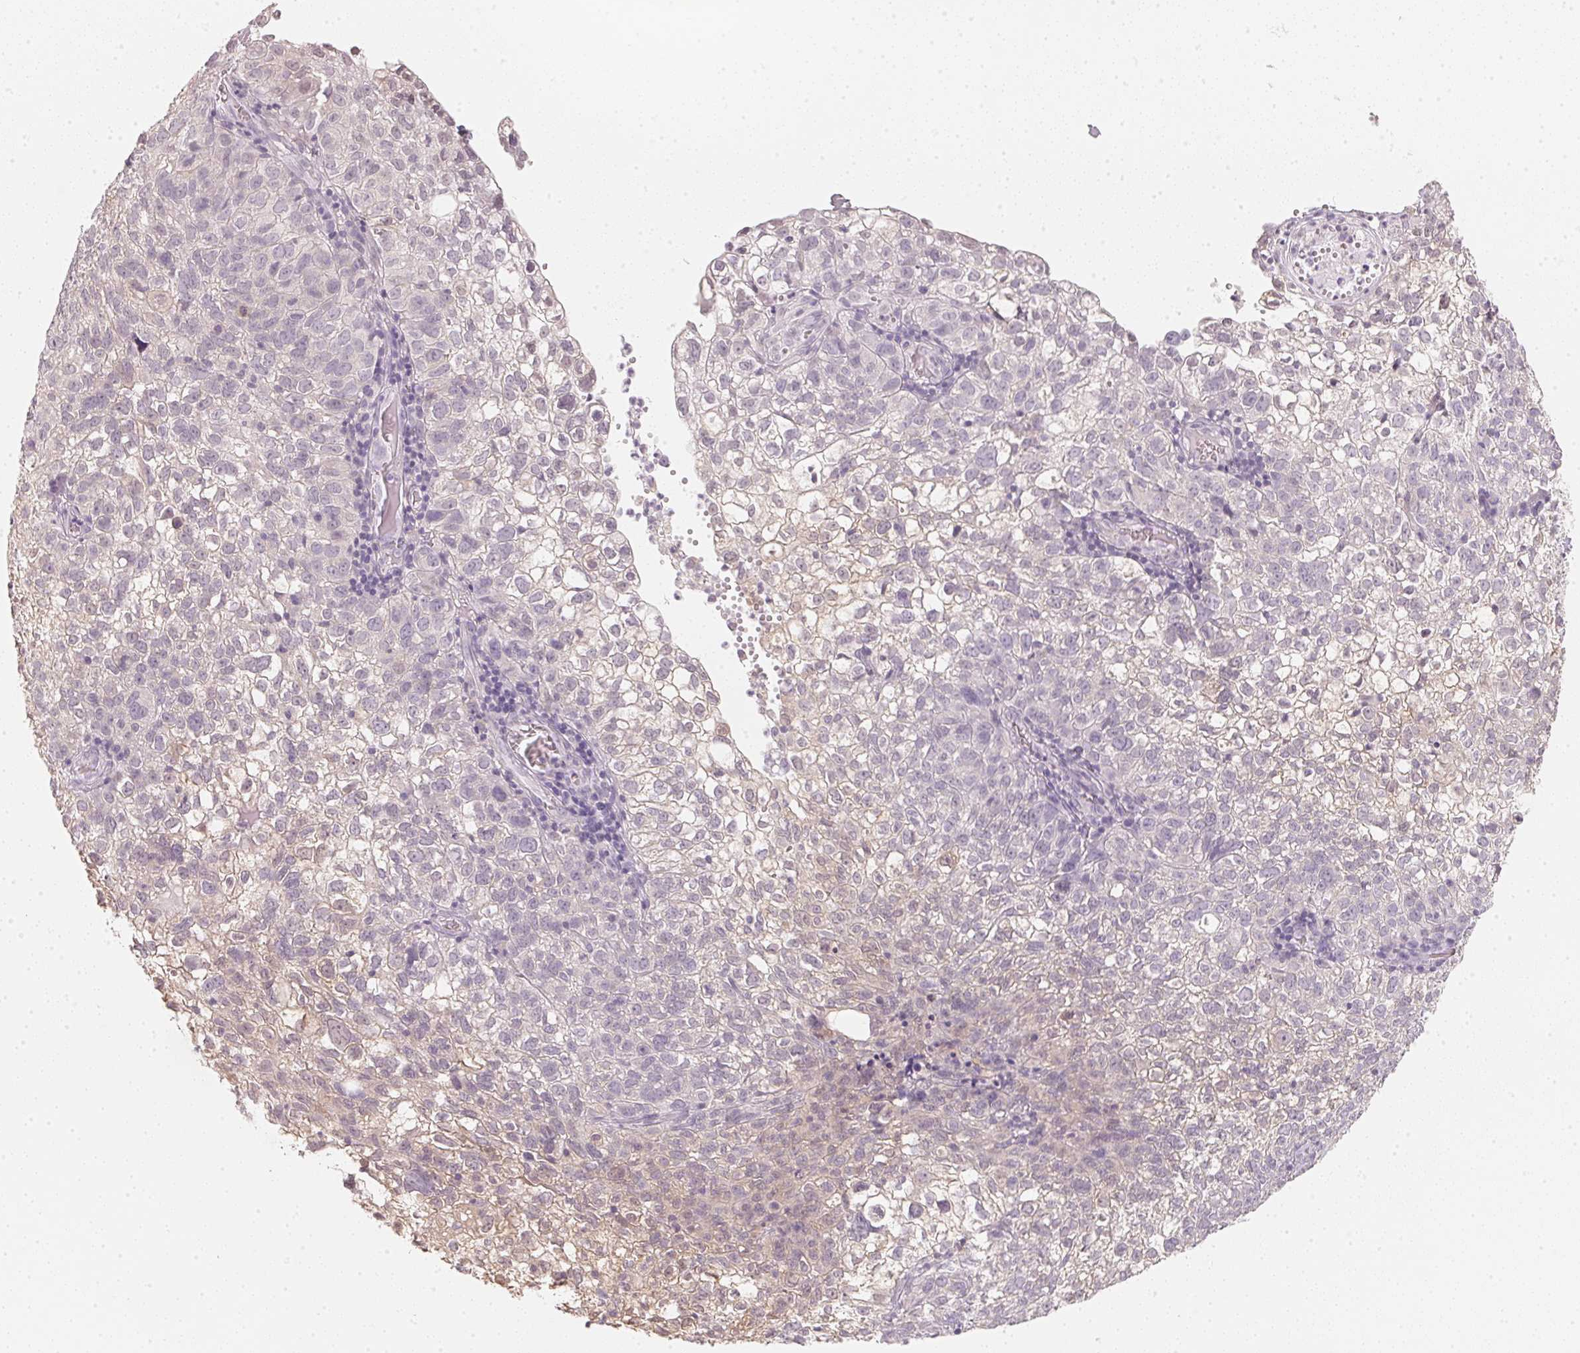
{"staining": {"intensity": "negative", "quantity": "none", "location": "none"}, "tissue": "cervical cancer", "cell_type": "Tumor cells", "image_type": "cancer", "snomed": [{"axis": "morphology", "description": "Squamous cell carcinoma, NOS"}, {"axis": "topography", "description": "Cervix"}], "caption": "Cervical squamous cell carcinoma was stained to show a protein in brown. There is no significant positivity in tumor cells. (DAB (3,3'-diaminobenzidine) immunohistochemistry (IHC) visualized using brightfield microscopy, high magnification).", "gene": "CFAP276", "patient": {"sex": "female", "age": 55}}